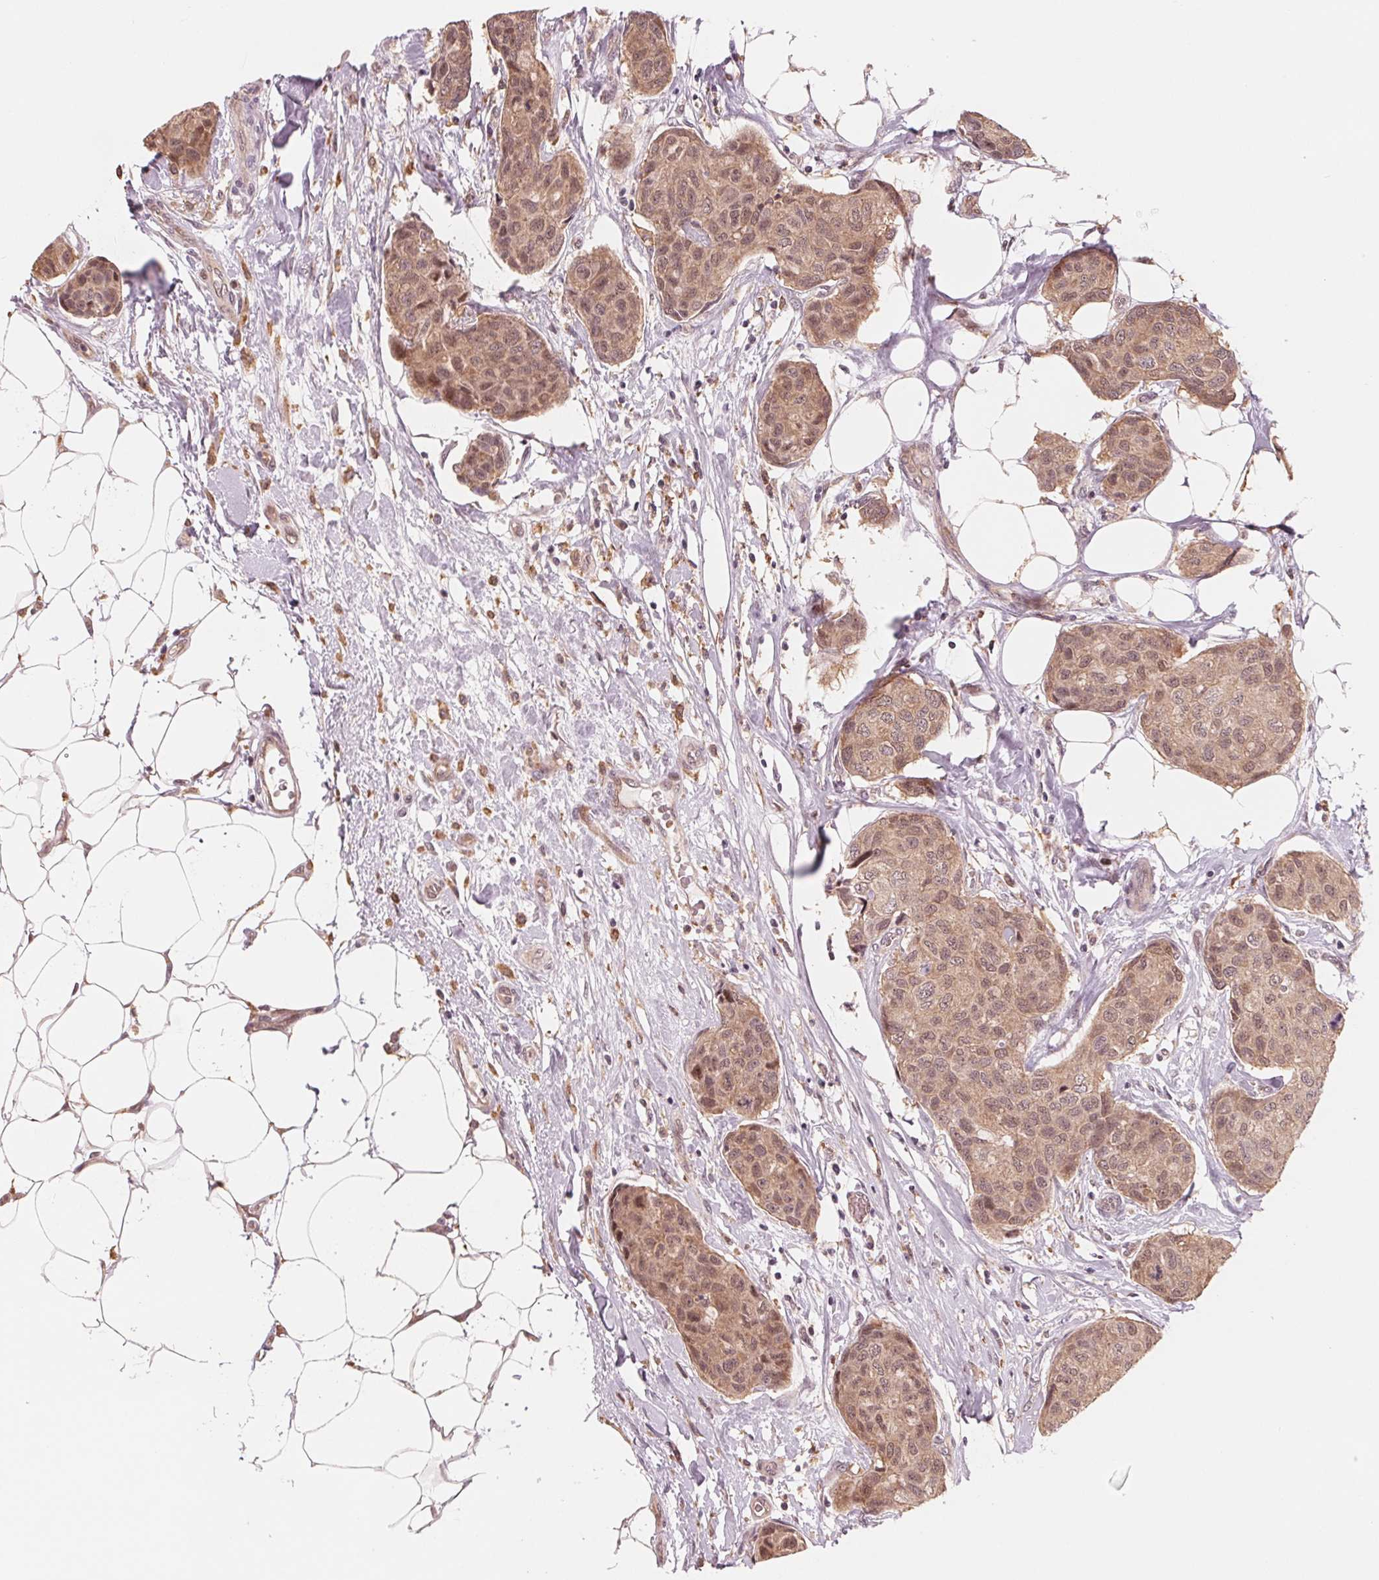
{"staining": {"intensity": "weak", "quantity": ">75%", "location": "cytoplasmic/membranous,nuclear"}, "tissue": "breast cancer", "cell_type": "Tumor cells", "image_type": "cancer", "snomed": [{"axis": "morphology", "description": "Duct carcinoma"}, {"axis": "topography", "description": "Breast"}], "caption": "Immunohistochemistry (DAB) staining of intraductal carcinoma (breast) demonstrates weak cytoplasmic/membranous and nuclear protein positivity in approximately >75% of tumor cells.", "gene": "IL9R", "patient": {"sex": "female", "age": 80}}